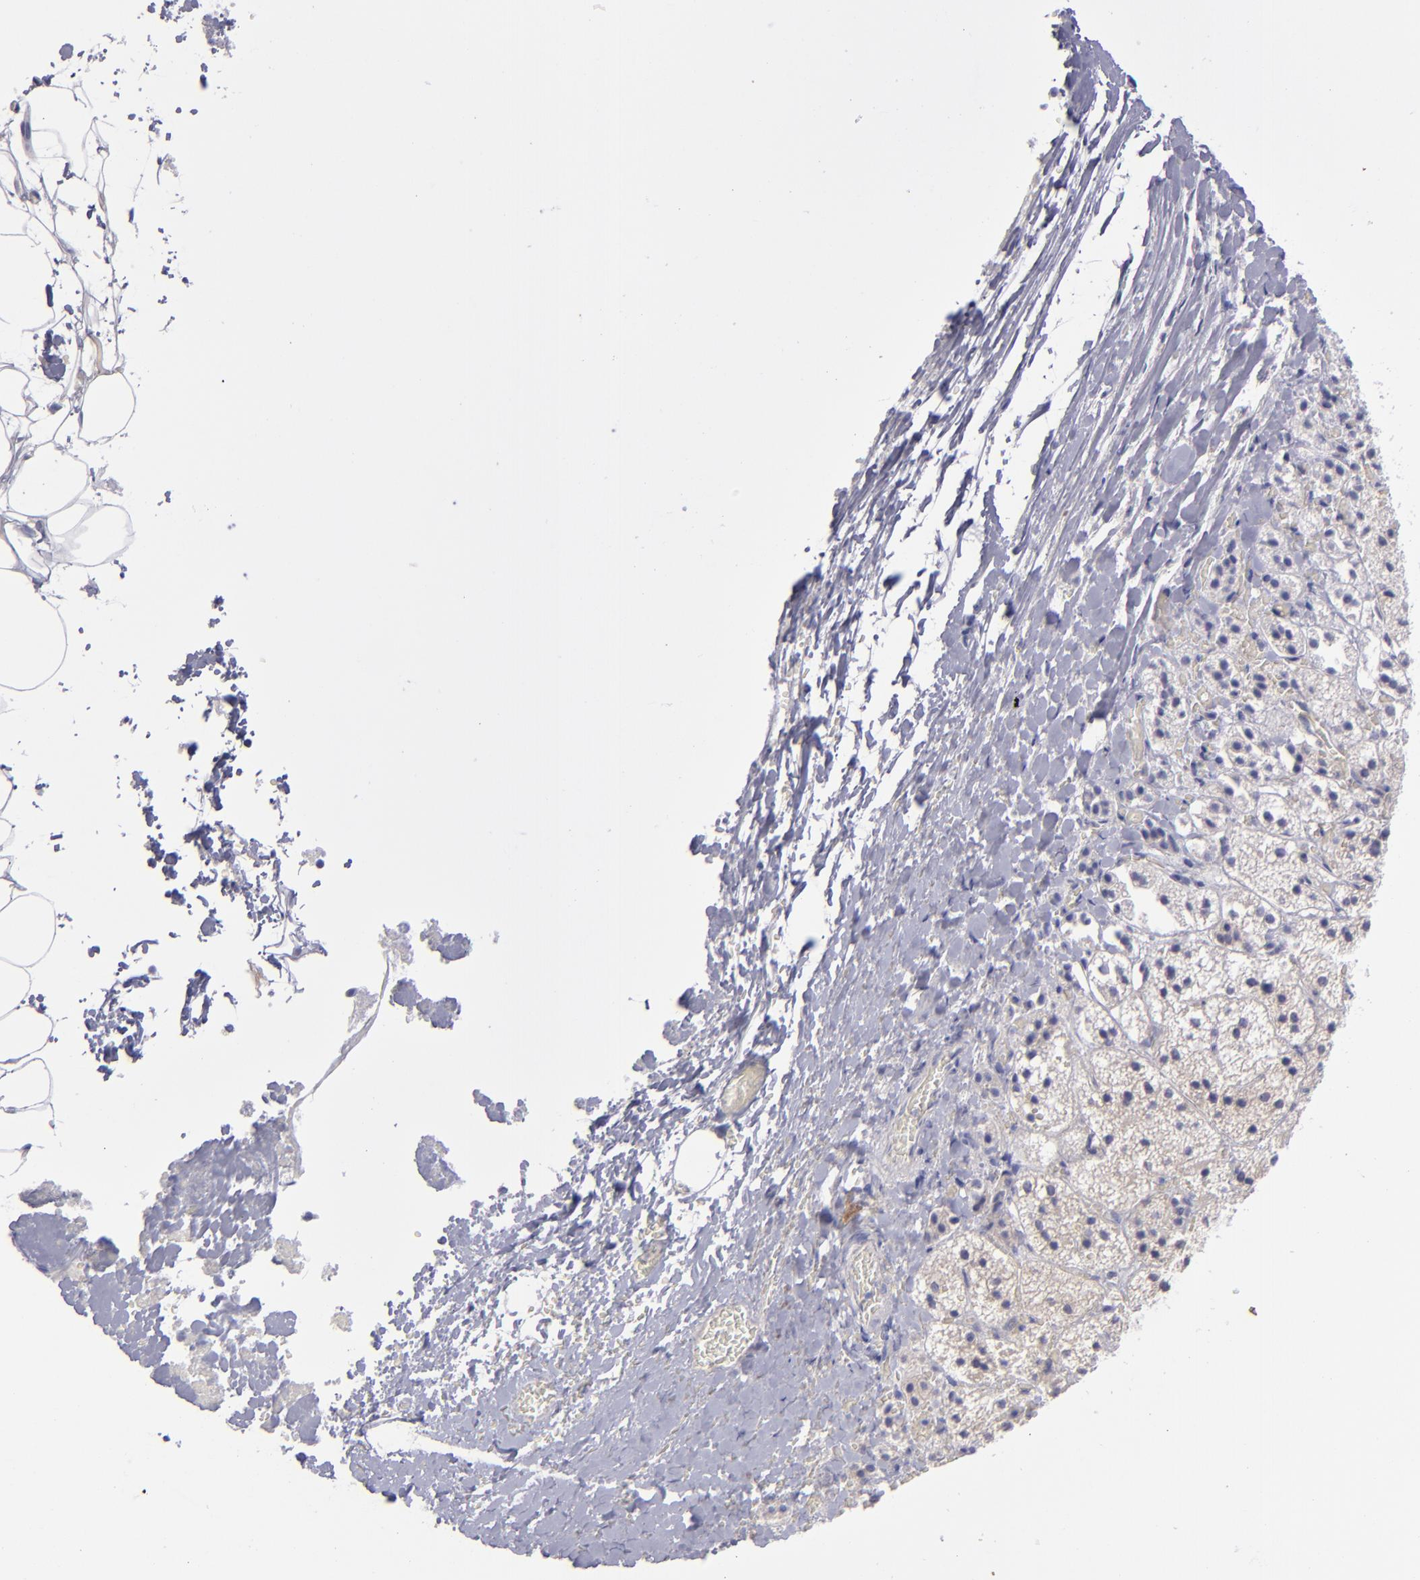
{"staining": {"intensity": "weak", "quantity": "25%-75%", "location": "cytoplasmic/membranous"}, "tissue": "adrenal gland", "cell_type": "Glandular cells", "image_type": "normal", "snomed": [{"axis": "morphology", "description": "Normal tissue, NOS"}, {"axis": "topography", "description": "Adrenal gland"}], "caption": "Adrenal gland stained for a protein reveals weak cytoplasmic/membranous positivity in glandular cells. (DAB IHC, brown staining for protein, blue staining for nuclei).", "gene": "EVPL", "patient": {"sex": "female", "age": 44}}